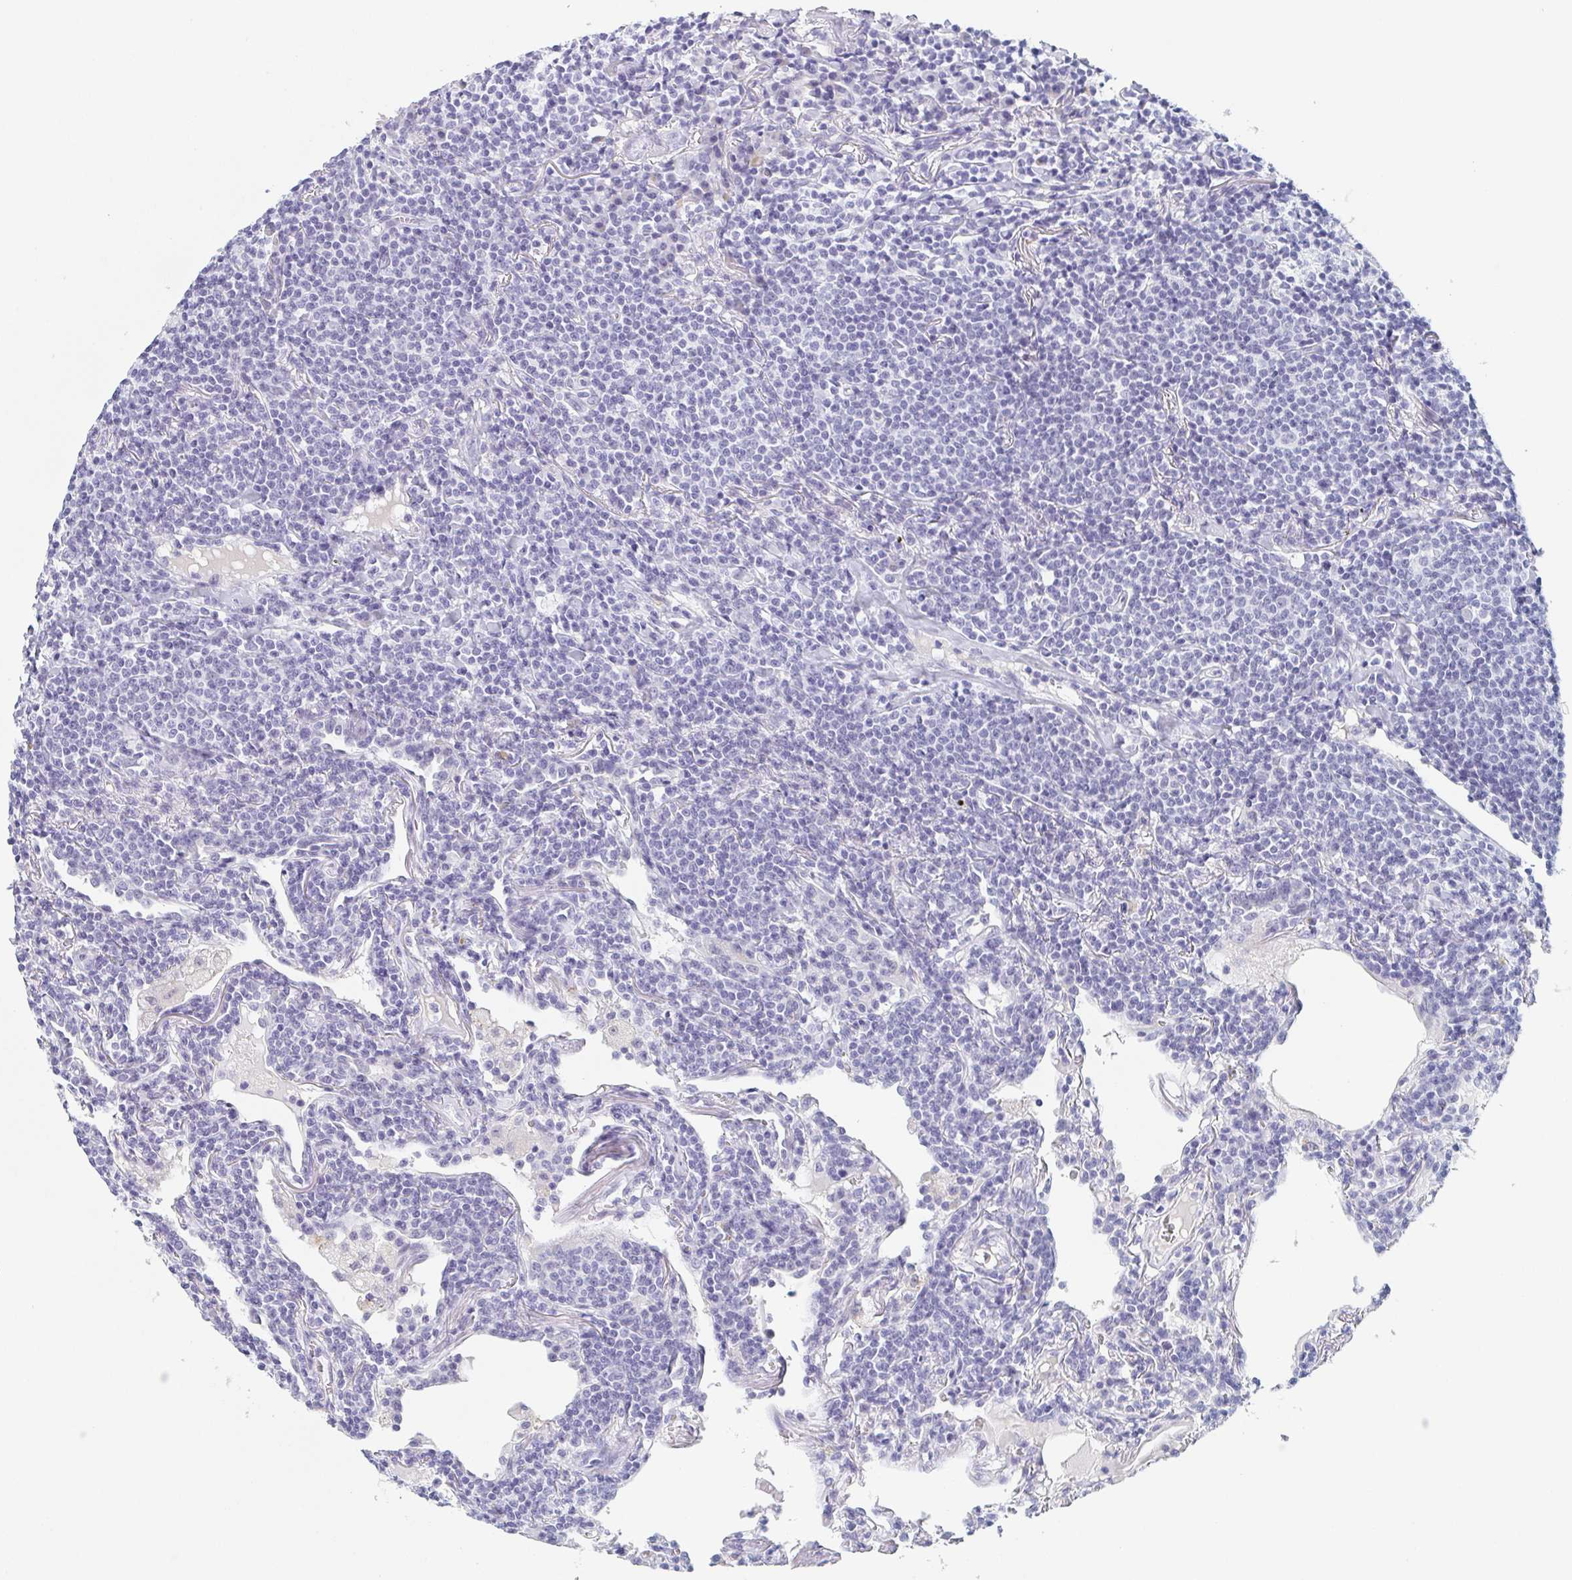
{"staining": {"intensity": "negative", "quantity": "none", "location": "none"}, "tissue": "lymphoma", "cell_type": "Tumor cells", "image_type": "cancer", "snomed": [{"axis": "morphology", "description": "Malignant lymphoma, non-Hodgkin's type, Low grade"}, {"axis": "topography", "description": "Lung"}], "caption": "An IHC image of lymphoma is shown. There is no staining in tumor cells of lymphoma. (IHC, brightfield microscopy, high magnification).", "gene": "REG4", "patient": {"sex": "female", "age": 71}}